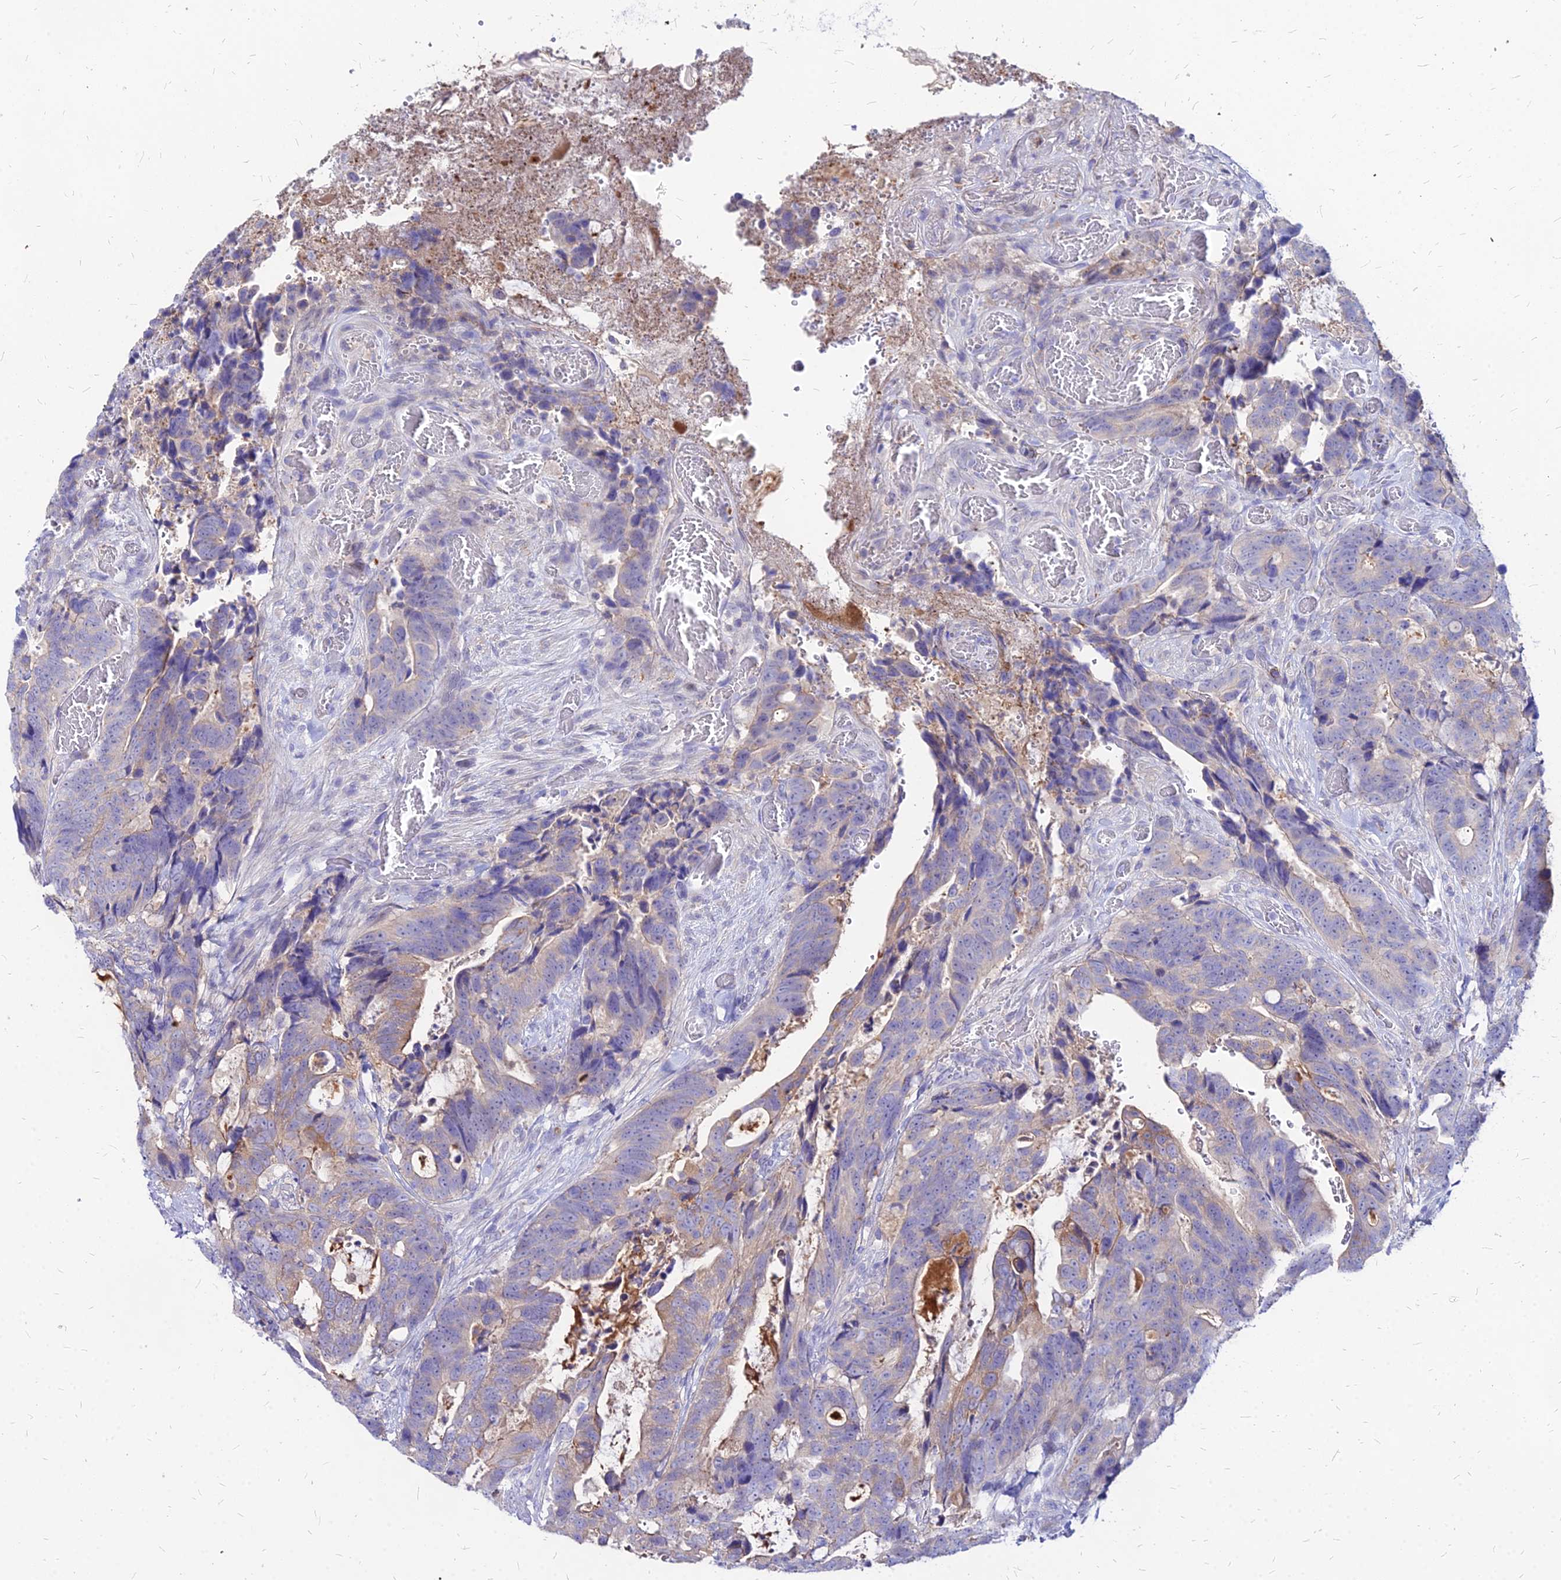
{"staining": {"intensity": "weak", "quantity": "25%-75%", "location": "cytoplasmic/membranous"}, "tissue": "colorectal cancer", "cell_type": "Tumor cells", "image_type": "cancer", "snomed": [{"axis": "morphology", "description": "Adenocarcinoma, NOS"}, {"axis": "topography", "description": "Colon"}], "caption": "Colorectal cancer tissue exhibits weak cytoplasmic/membranous staining in approximately 25%-75% of tumor cells, visualized by immunohistochemistry. The protein of interest is shown in brown color, while the nuclei are stained blue.", "gene": "ACSM6", "patient": {"sex": "female", "age": 82}}